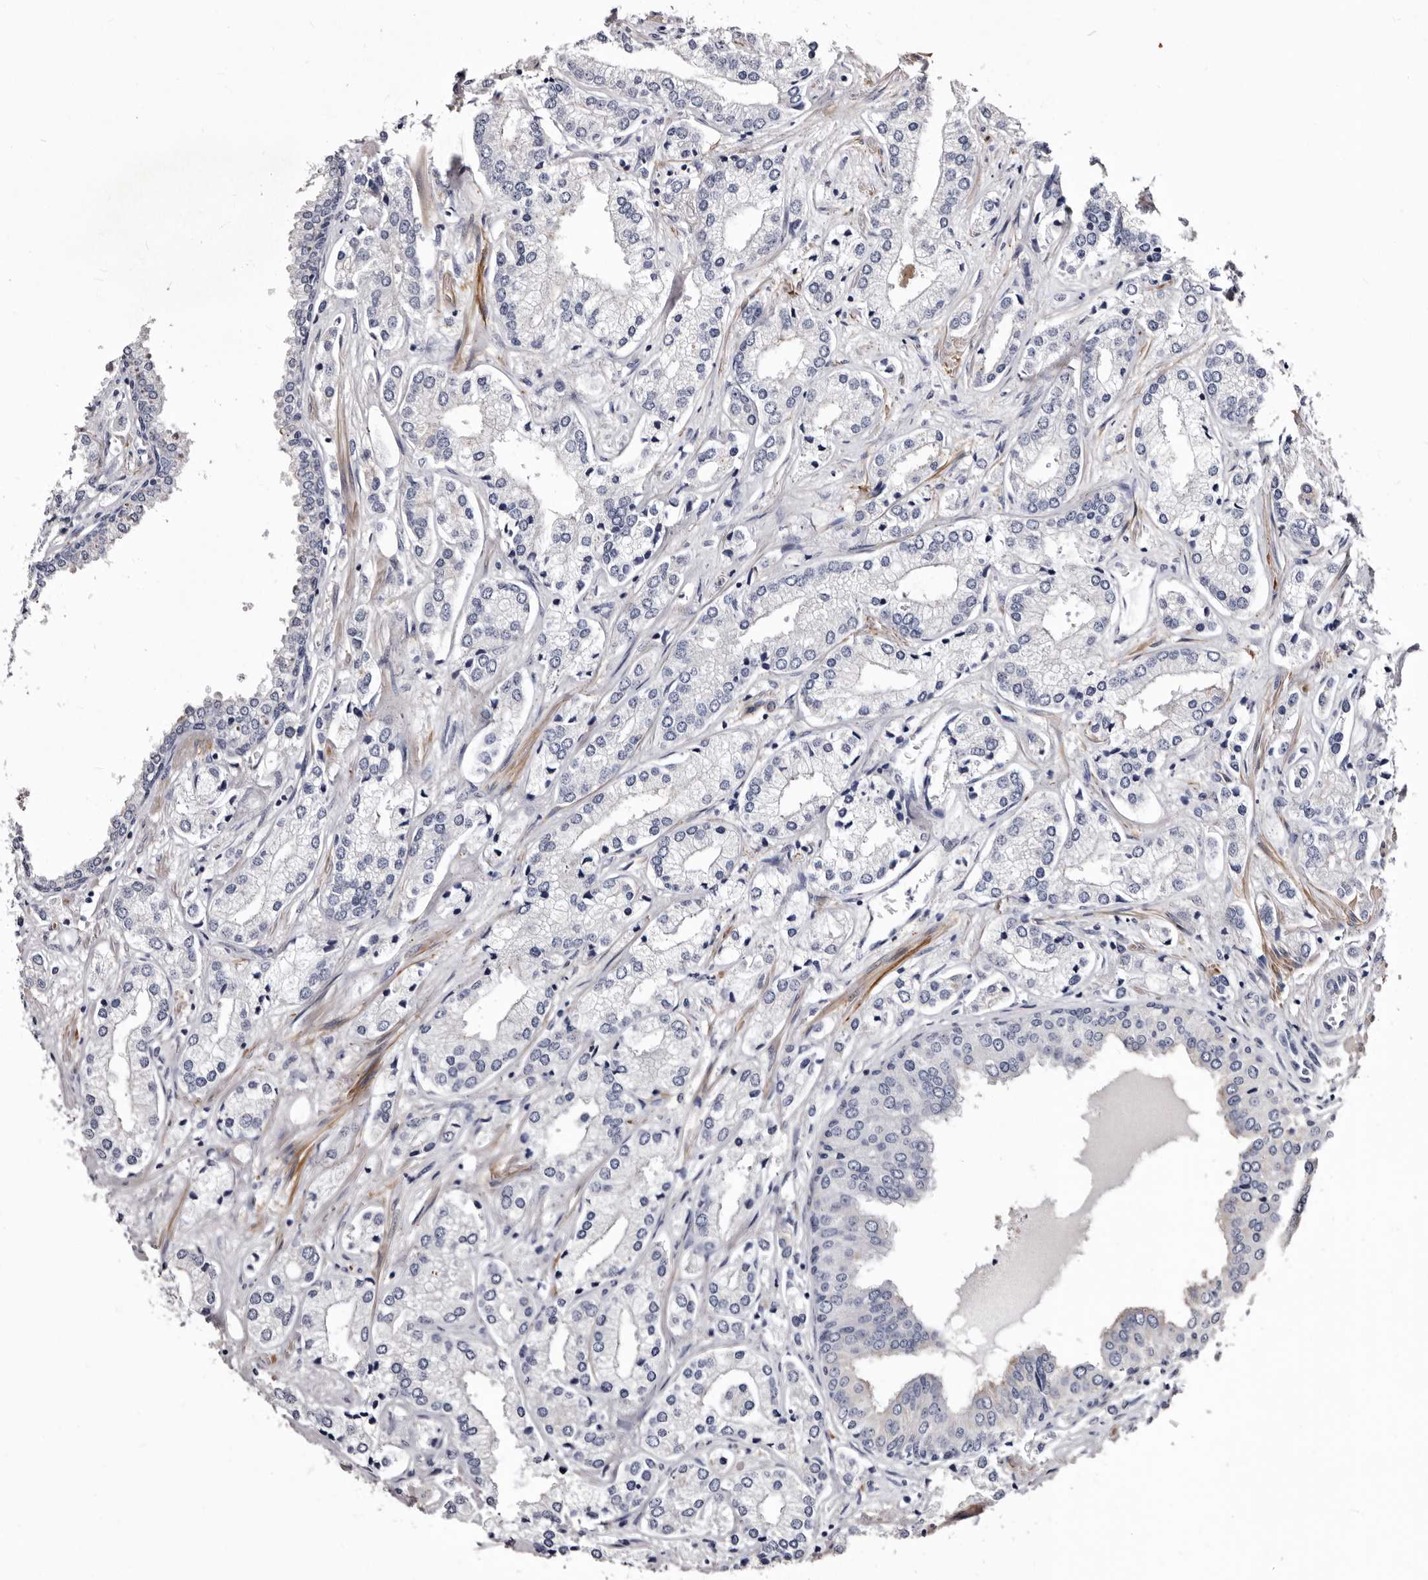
{"staining": {"intensity": "negative", "quantity": "none", "location": "none"}, "tissue": "prostate cancer", "cell_type": "Tumor cells", "image_type": "cancer", "snomed": [{"axis": "morphology", "description": "Adenocarcinoma, High grade"}, {"axis": "topography", "description": "Prostate"}], "caption": "Immunohistochemistry (IHC) photomicrograph of neoplastic tissue: human prostate adenocarcinoma (high-grade) stained with DAB shows no significant protein staining in tumor cells.", "gene": "AUNIP", "patient": {"sex": "male", "age": 66}}